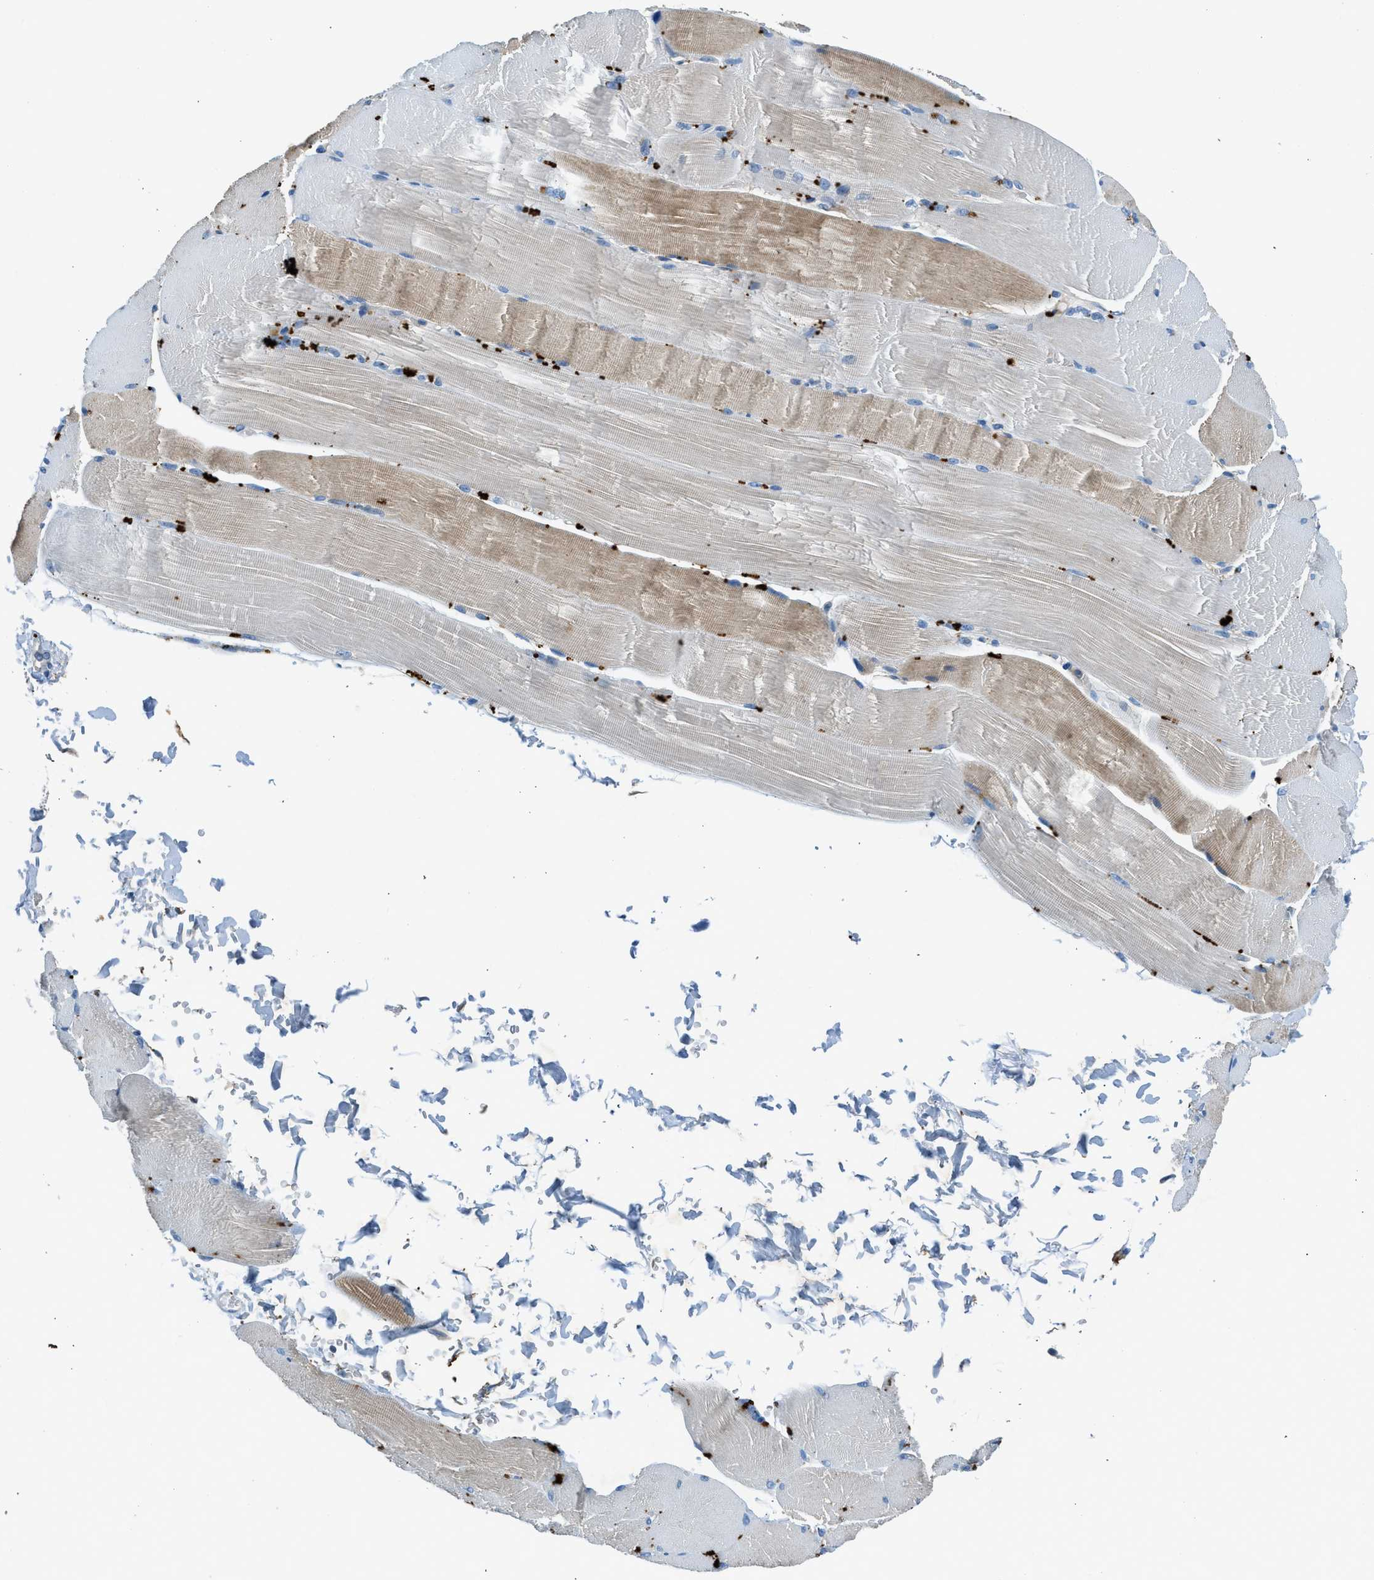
{"staining": {"intensity": "weak", "quantity": "25%-75%", "location": "cytoplasmic/membranous"}, "tissue": "skeletal muscle", "cell_type": "Myocytes", "image_type": "normal", "snomed": [{"axis": "morphology", "description": "Normal tissue, NOS"}, {"axis": "topography", "description": "Skin"}, {"axis": "topography", "description": "Skeletal muscle"}], "caption": "This histopathology image exhibits immunohistochemistry (IHC) staining of benign human skeletal muscle, with low weak cytoplasmic/membranous expression in about 25%-75% of myocytes.", "gene": "BMP1", "patient": {"sex": "male", "age": 83}}